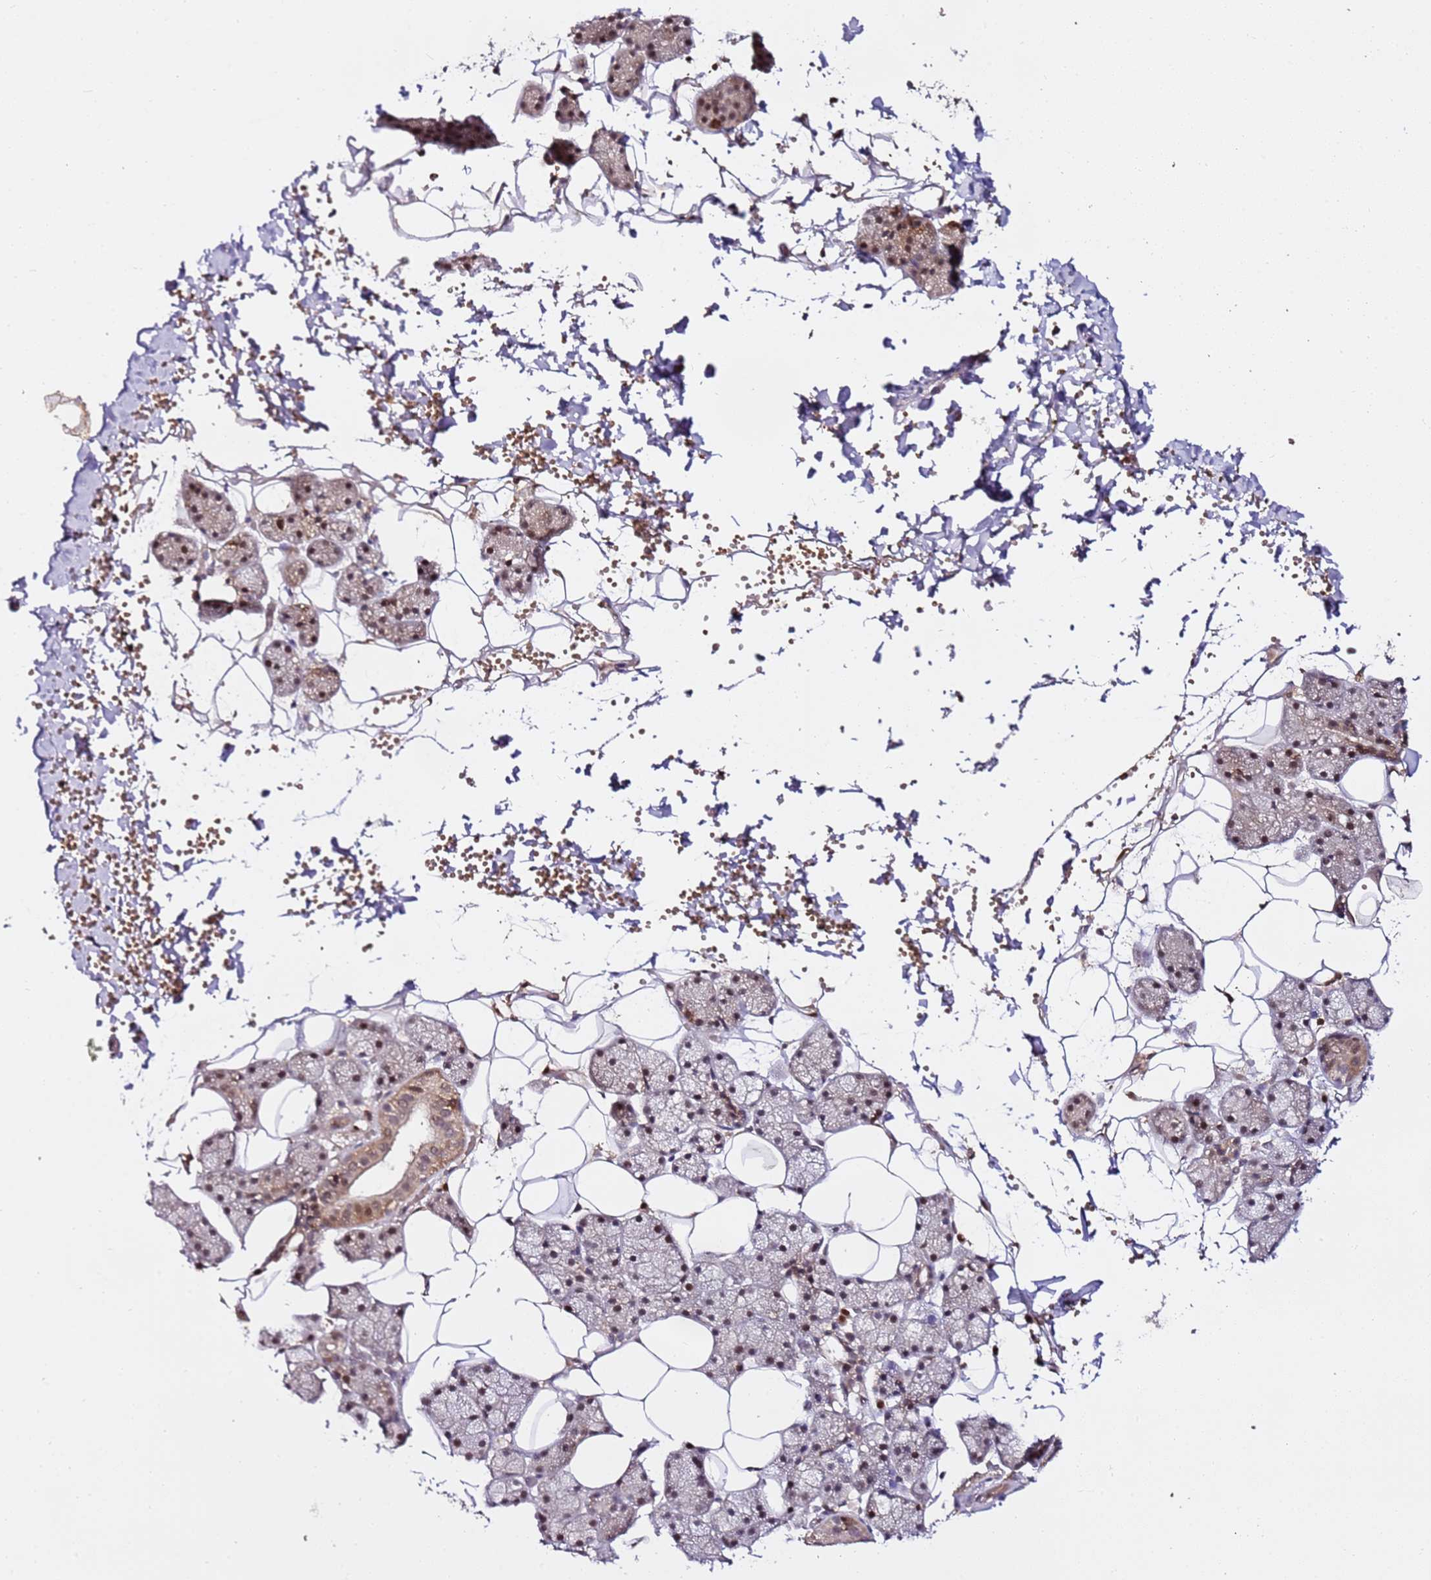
{"staining": {"intensity": "moderate", "quantity": "25%-75%", "location": "cytoplasmic/membranous,nuclear"}, "tissue": "salivary gland", "cell_type": "Glandular cells", "image_type": "normal", "snomed": [{"axis": "morphology", "description": "Normal tissue, NOS"}, {"axis": "topography", "description": "Salivary gland"}], "caption": "Immunohistochemistry photomicrograph of benign salivary gland stained for a protein (brown), which demonstrates medium levels of moderate cytoplasmic/membranous,nuclear staining in about 25%-75% of glandular cells.", "gene": "OR5V1", "patient": {"sex": "female", "age": 33}}